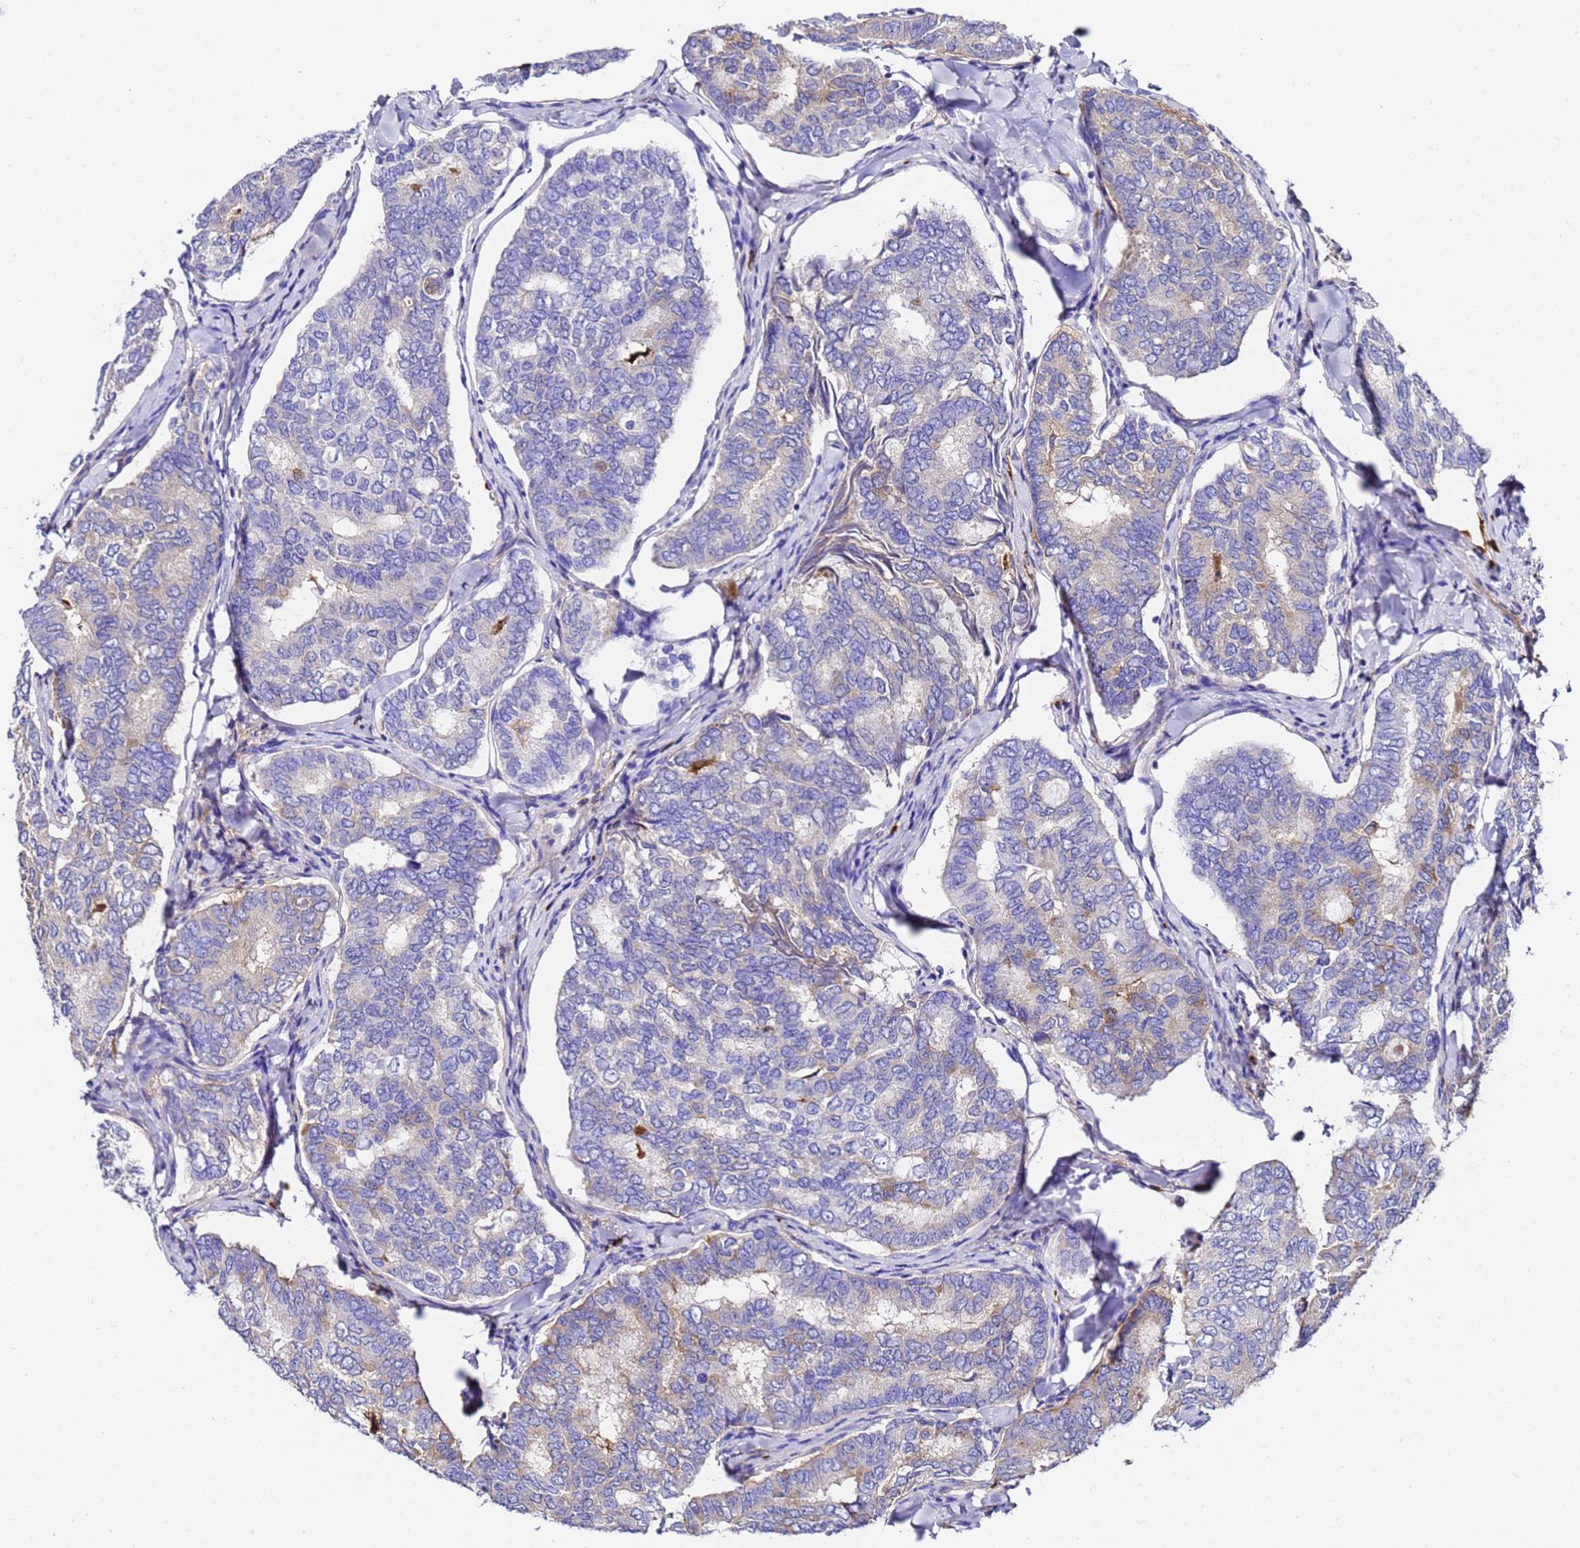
{"staining": {"intensity": "weak", "quantity": "<25%", "location": "cytoplasmic/membranous"}, "tissue": "thyroid cancer", "cell_type": "Tumor cells", "image_type": "cancer", "snomed": [{"axis": "morphology", "description": "Papillary adenocarcinoma, NOS"}, {"axis": "topography", "description": "Thyroid gland"}], "caption": "High power microscopy image of an immunohistochemistry photomicrograph of papillary adenocarcinoma (thyroid), revealing no significant staining in tumor cells. (Brightfield microscopy of DAB immunohistochemistry at high magnification).", "gene": "FTL", "patient": {"sex": "female", "age": 35}}